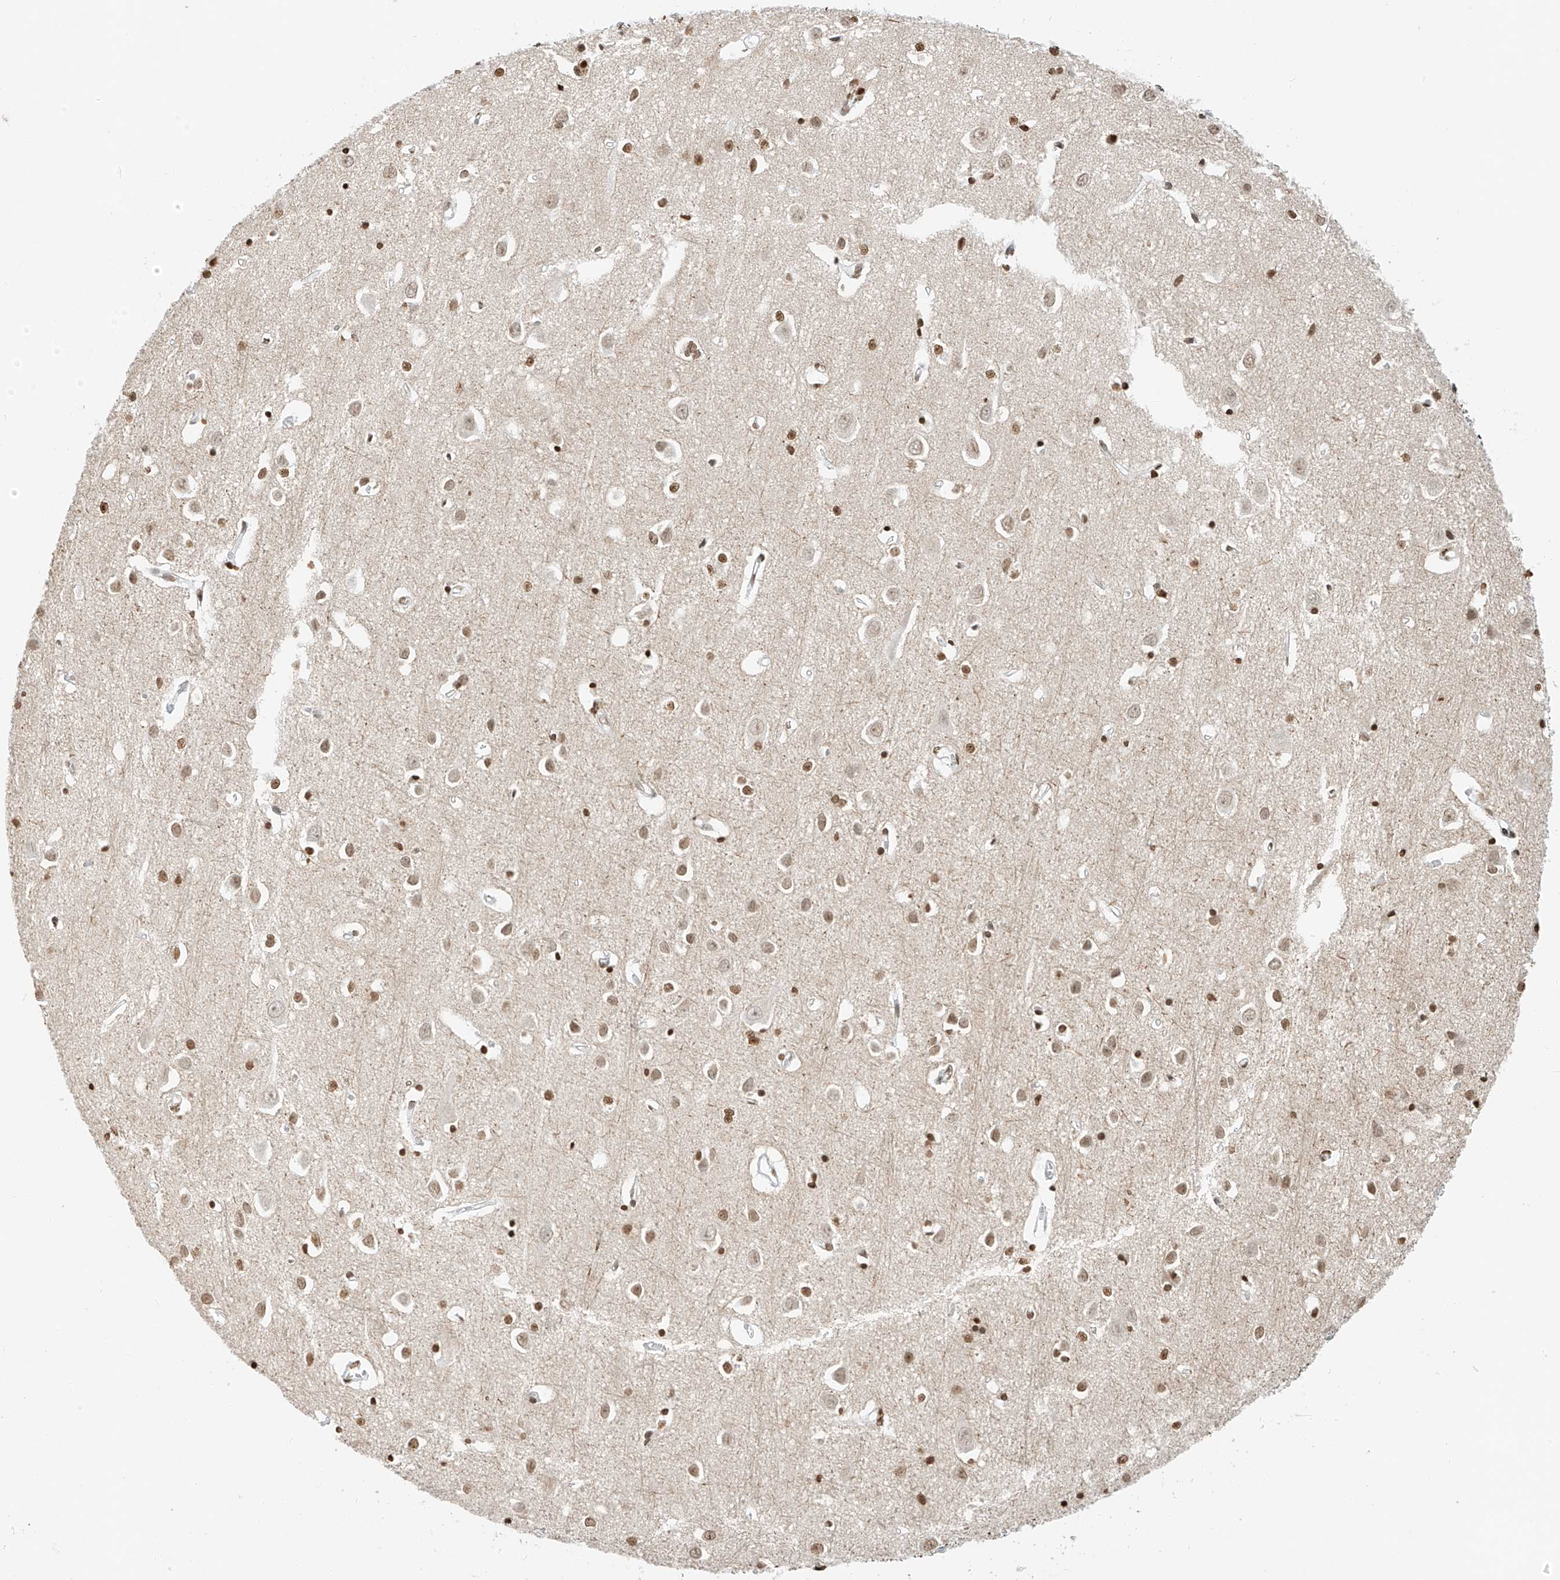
{"staining": {"intensity": "weak", "quantity": "25%-75%", "location": "cytoplasmic/membranous"}, "tissue": "cerebral cortex", "cell_type": "Endothelial cells", "image_type": "normal", "snomed": [{"axis": "morphology", "description": "Normal tissue, NOS"}, {"axis": "topography", "description": "Cerebral cortex"}], "caption": "Cerebral cortex stained for a protein reveals weak cytoplasmic/membranous positivity in endothelial cells. The protein is stained brown, and the nuclei are stained in blue (DAB IHC with brightfield microscopy, high magnification).", "gene": "C17orf58", "patient": {"sex": "female", "age": 64}}